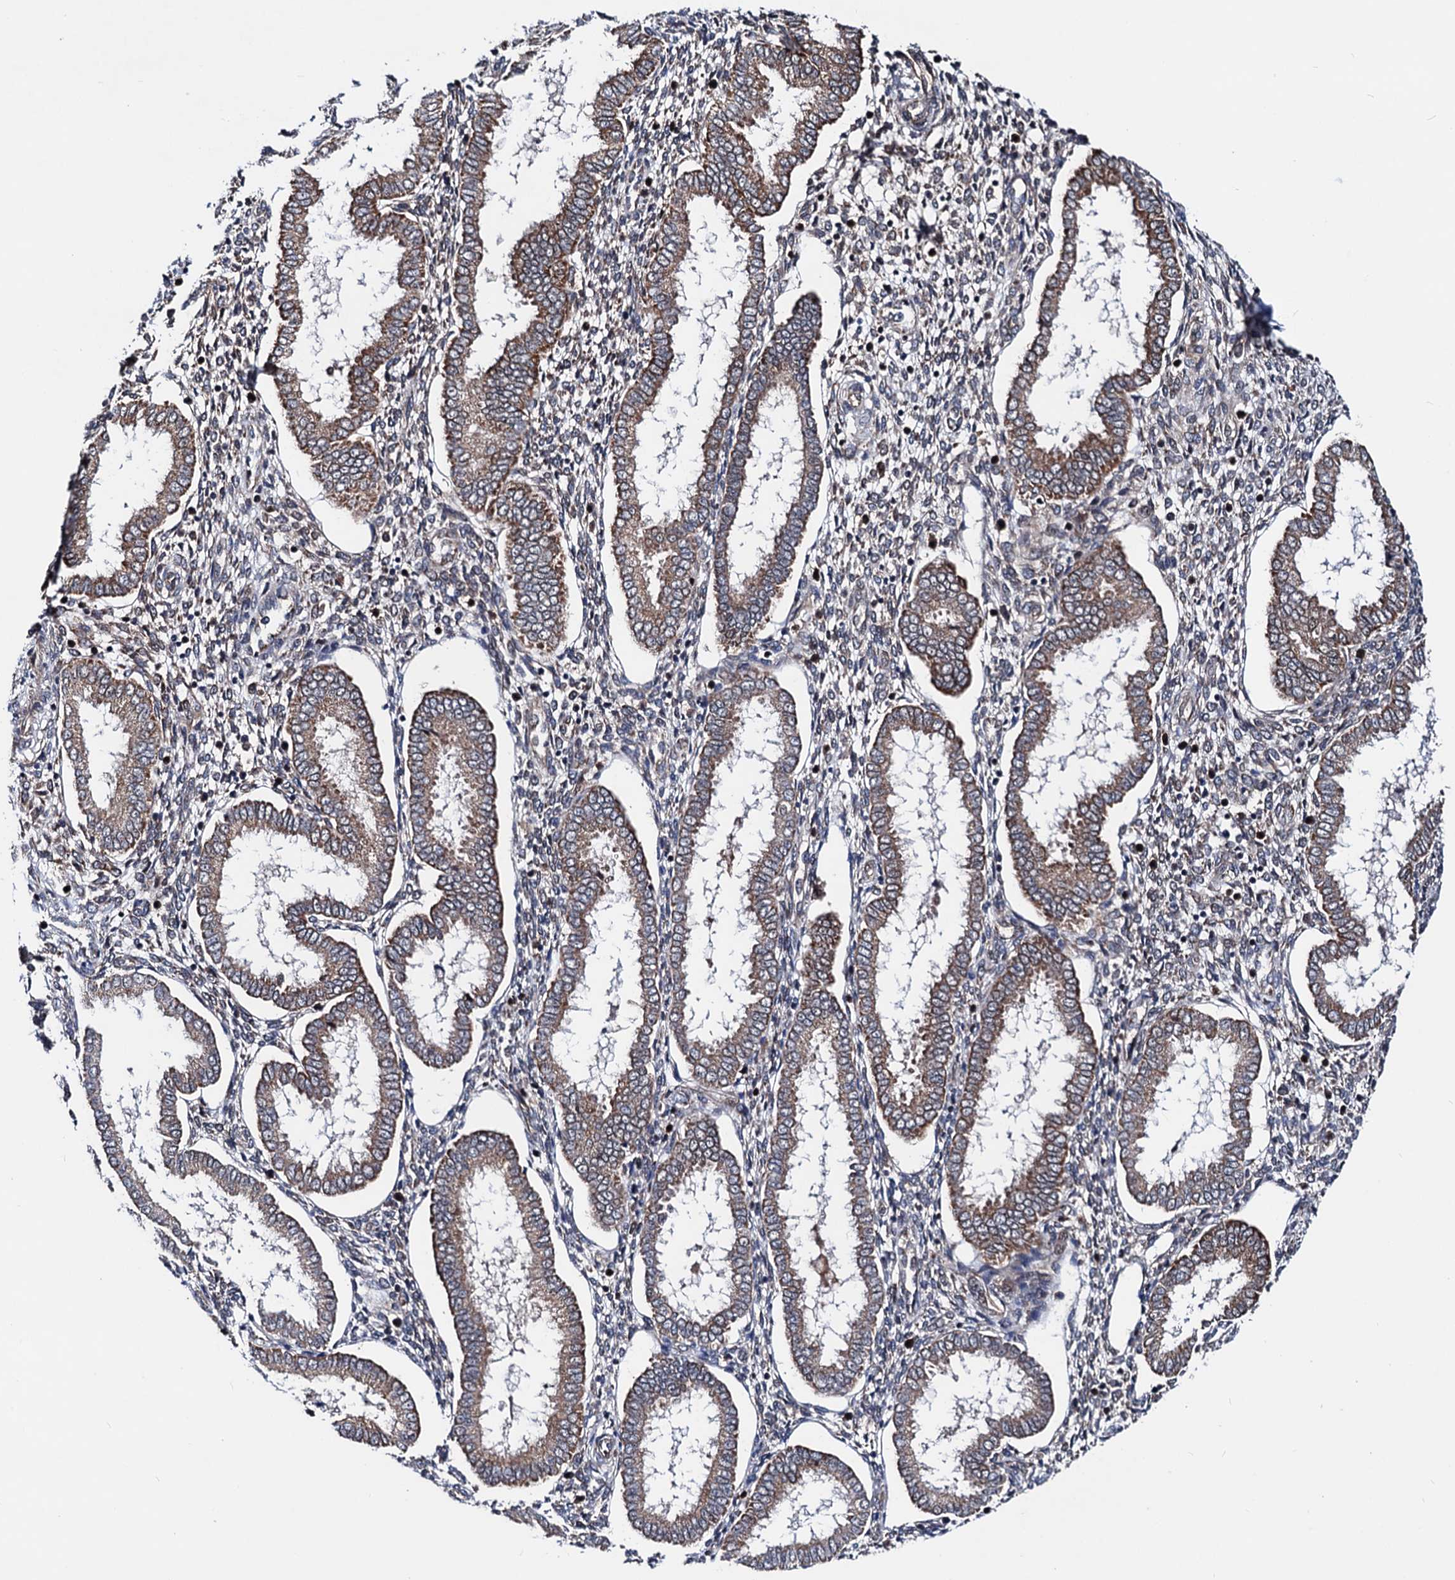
{"staining": {"intensity": "weak", "quantity": "25%-75%", "location": "cytoplasmic/membranous"}, "tissue": "endometrium", "cell_type": "Cells in endometrial stroma", "image_type": "normal", "snomed": [{"axis": "morphology", "description": "Normal tissue, NOS"}, {"axis": "topography", "description": "Endometrium"}], "caption": "This image displays normal endometrium stained with immunohistochemistry (IHC) to label a protein in brown. The cytoplasmic/membranous of cells in endometrial stroma show weak positivity for the protein. Nuclei are counter-stained blue.", "gene": "COA4", "patient": {"sex": "female", "age": 24}}